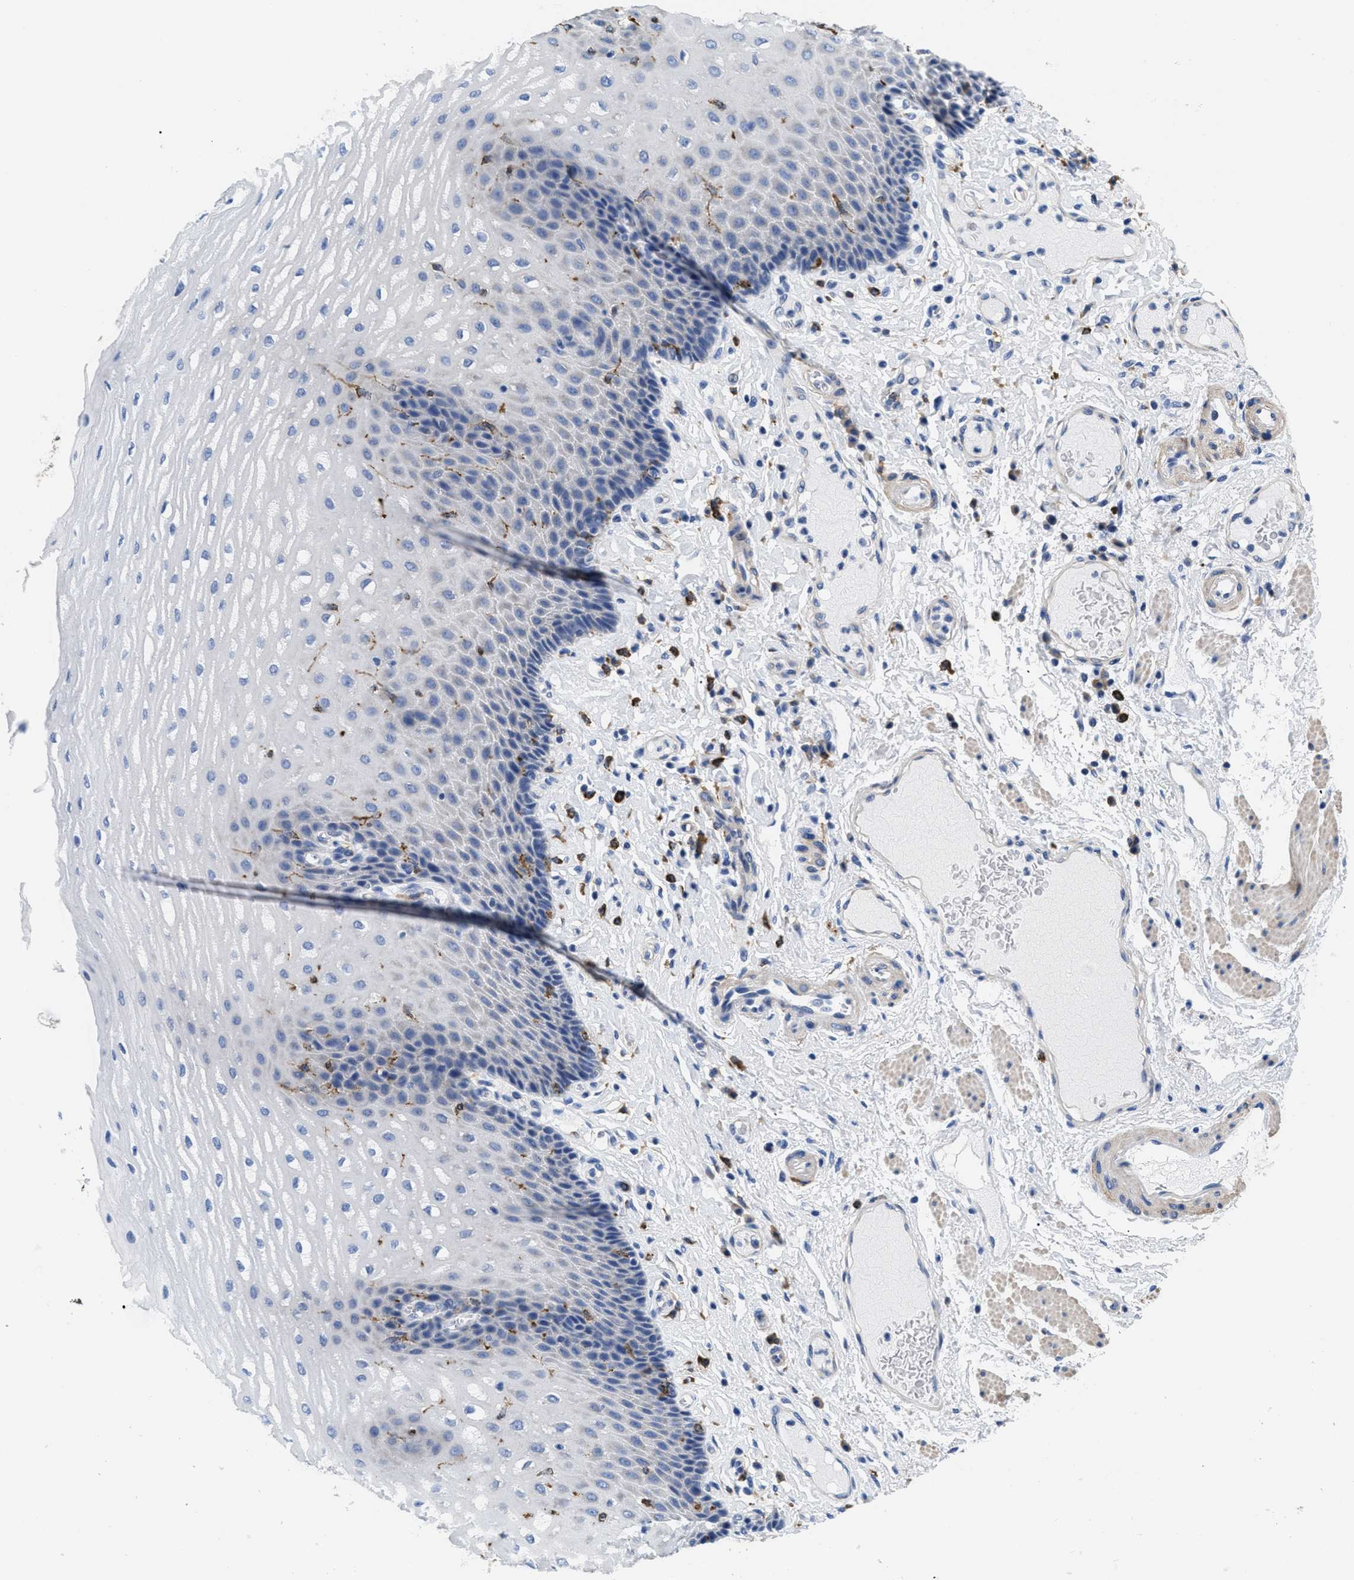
{"staining": {"intensity": "moderate", "quantity": "<25%", "location": "cytoplasmic/membranous"}, "tissue": "esophagus", "cell_type": "Squamous epithelial cells", "image_type": "normal", "snomed": [{"axis": "morphology", "description": "Normal tissue, NOS"}, {"axis": "topography", "description": "Esophagus"}], "caption": "About <25% of squamous epithelial cells in normal esophagus exhibit moderate cytoplasmic/membranous protein staining as visualized by brown immunohistochemical staining.", "gene": "HLA", "patient": {"sex": "male", "age": 54}}